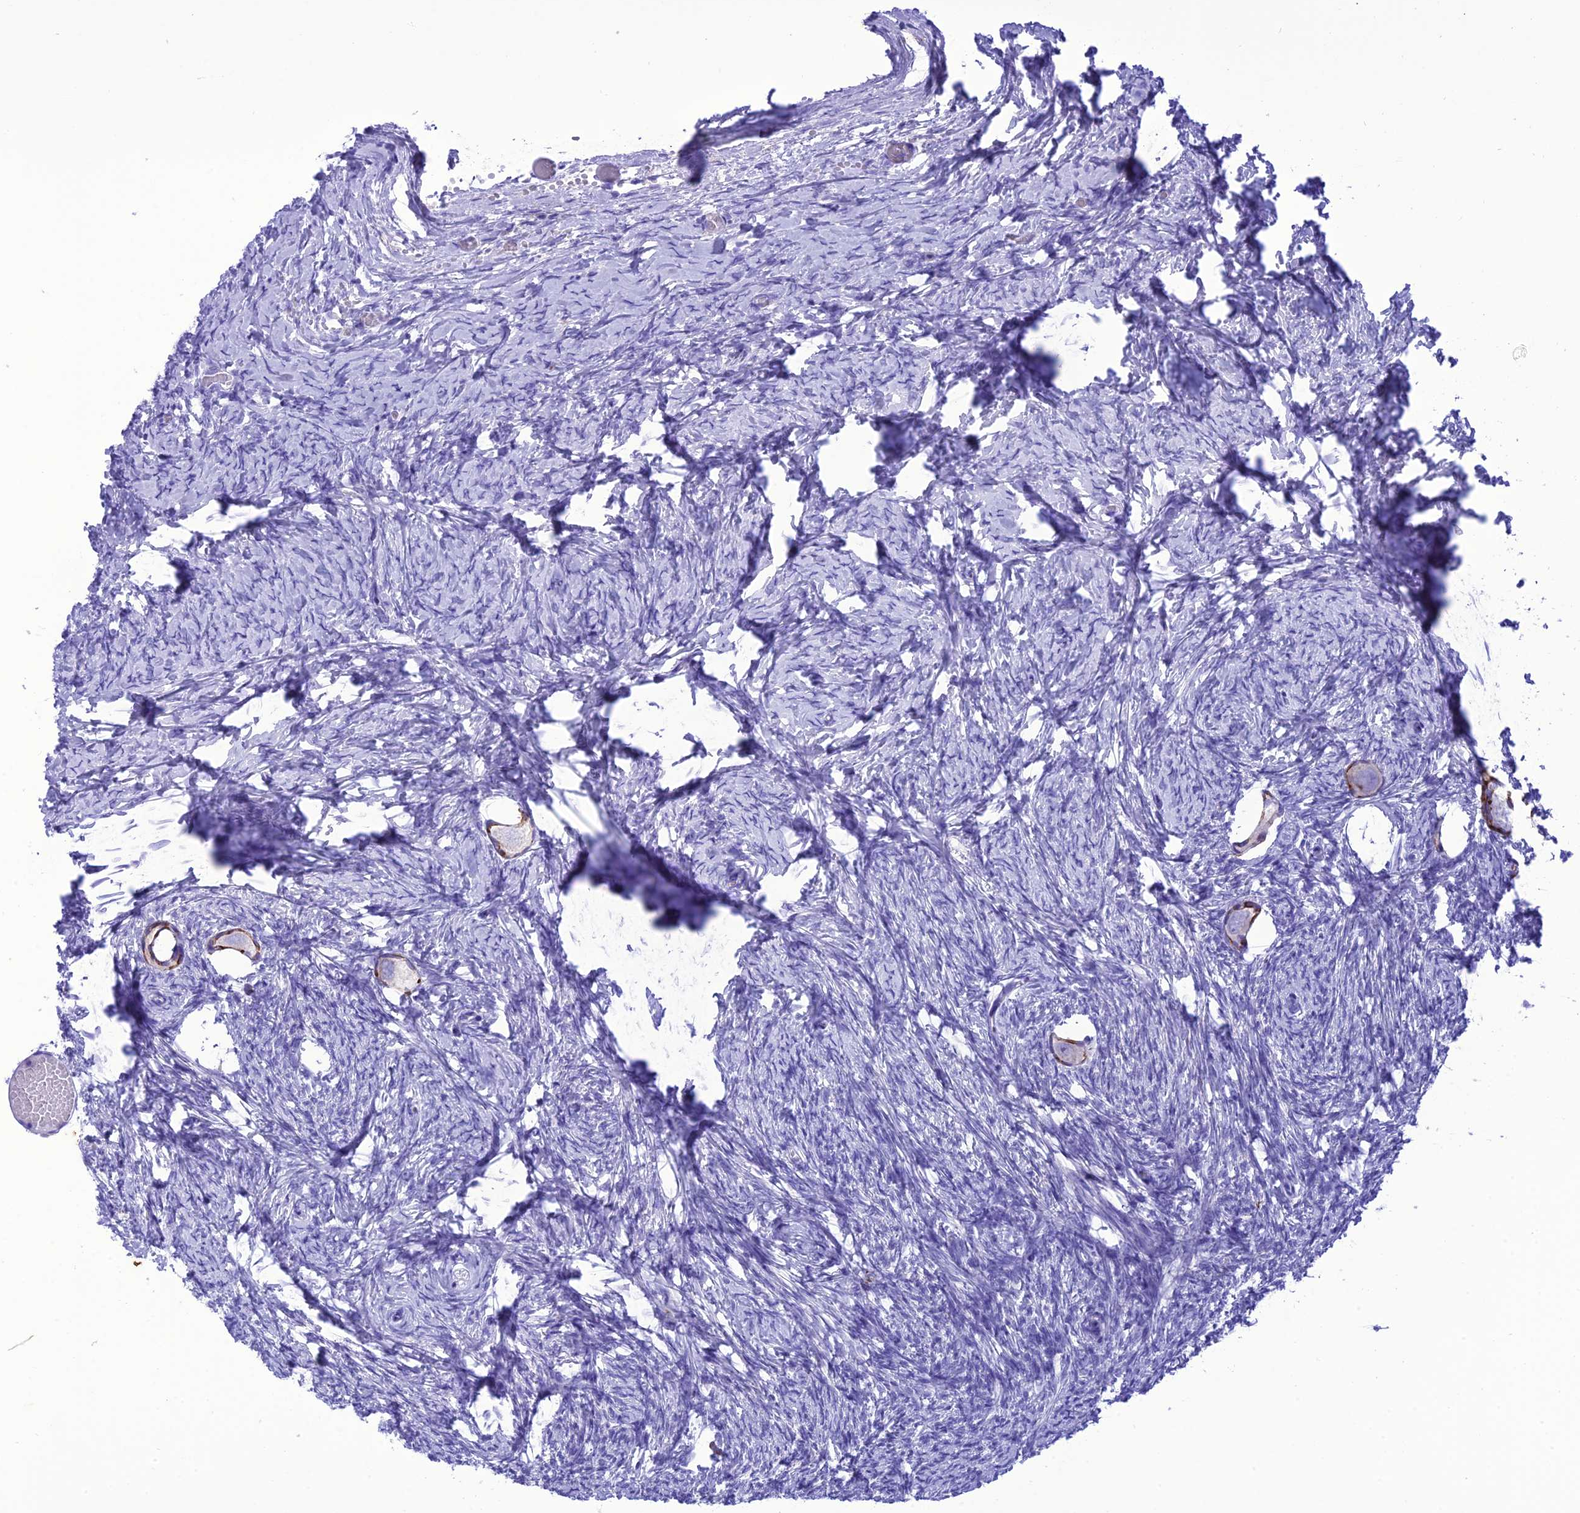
{"staining": {"intensity": "moderate", "quantity": "25%-75%", "location": "cytoplasmic/membranous"}, "tissue": "ovary", "cell_type": "Follicle cells", "image_type": "normal", "snomed": [{"axis": "morphology", "description": "Normal tissue, NOS"}, {"axis": "topography", "description": "Ovary"}], "caption": "Ovary stained with immunohistochemistry (IHC) displays moderate cytoplasmic/membranous staining in about 25%-75% of follicle cells.", "gene": "VPS52", "patient": {"sex": "female", "age": 27}}